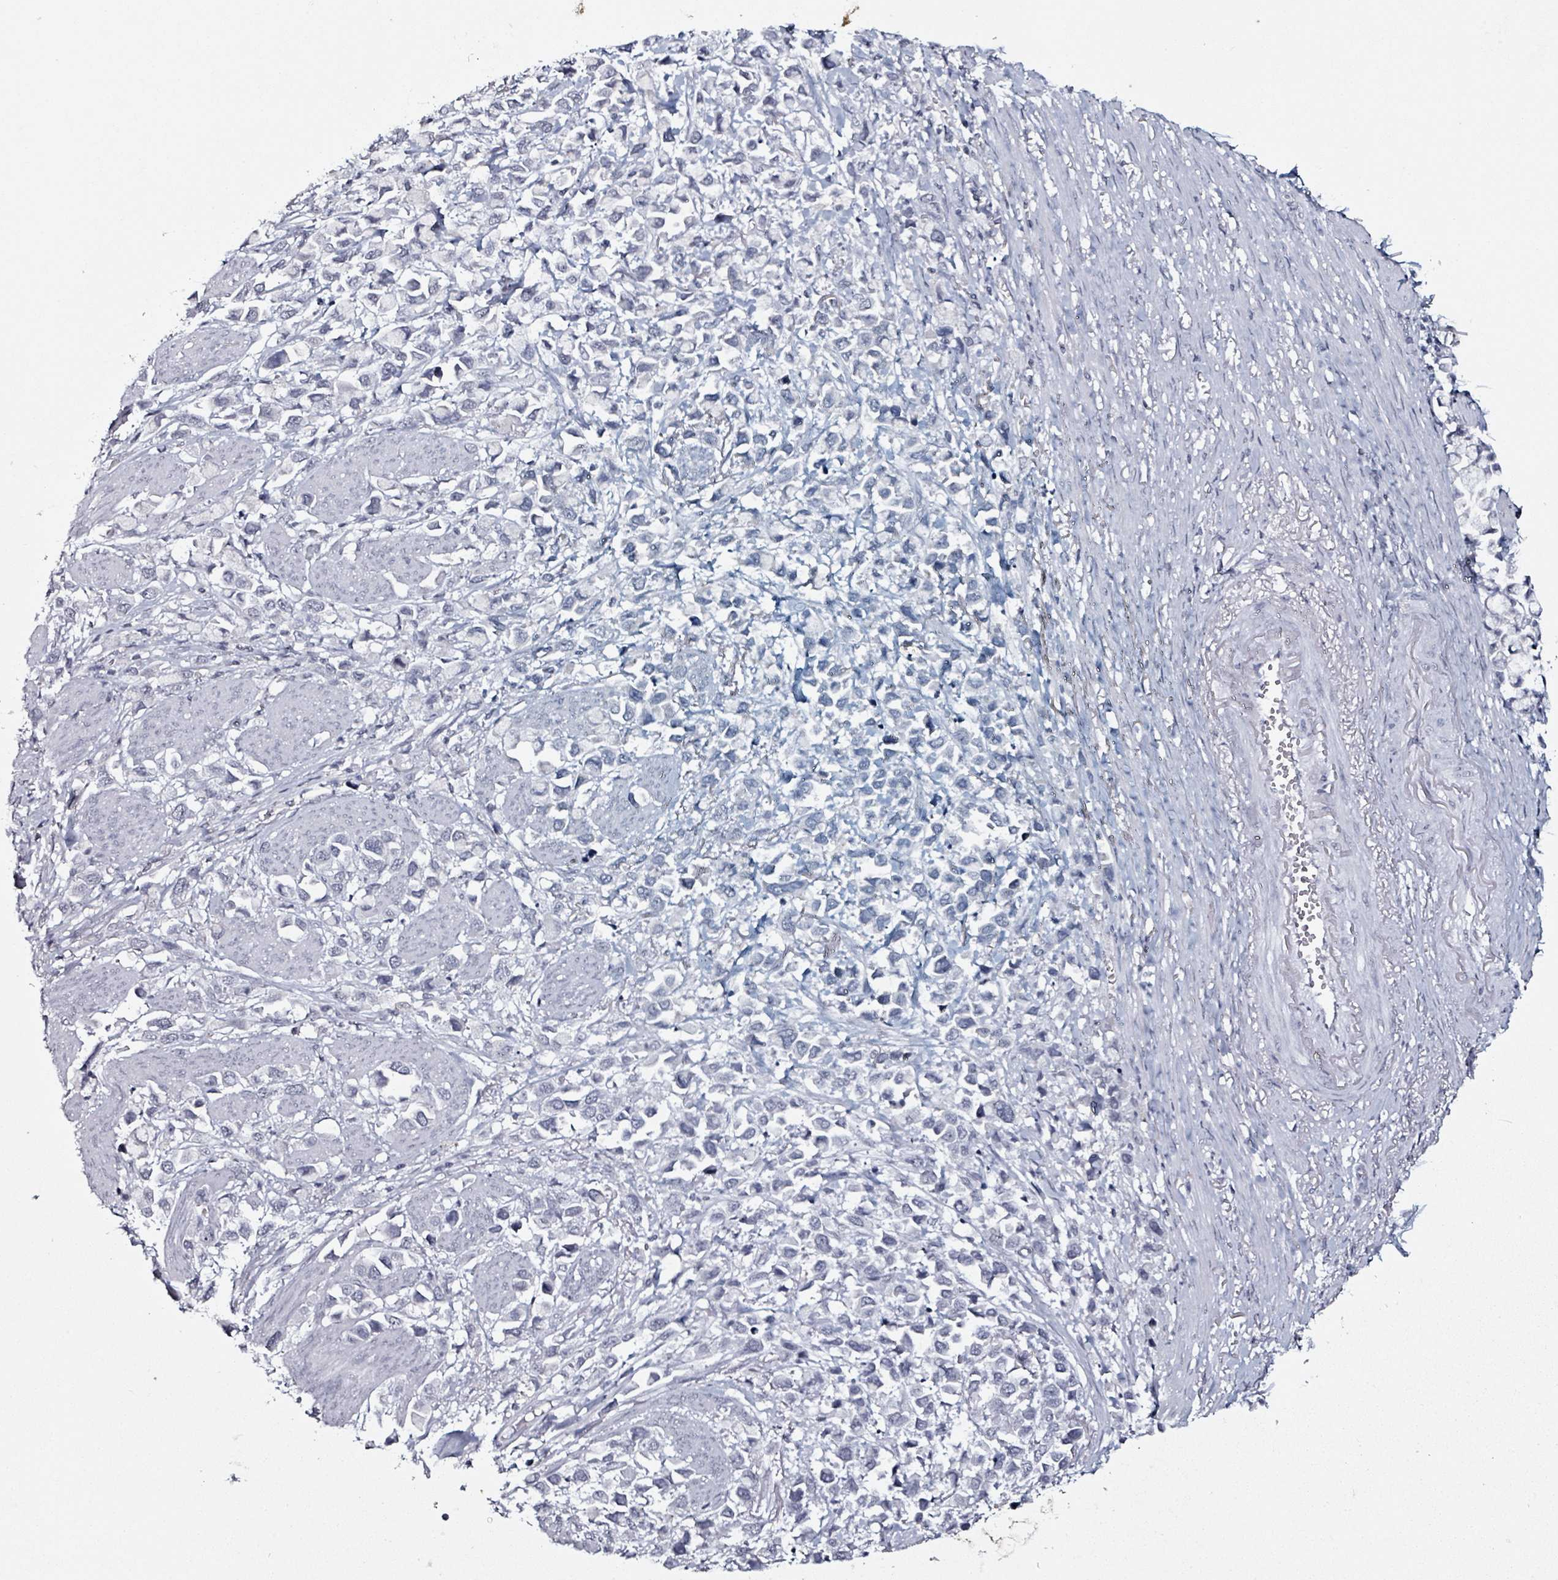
{"staining": {"intensity": "negative", "quantity": "none", "location": "none"}, "tissue": "stomach cancer", "cell_type": "Tumor cells", "image_type": "cancer", "snomed": [{"axis": "morphology", "description": "Adenocarcinoma, NOS"}, {"axis": "topography", "description": "Stomach"}], "caption": "IHC histopathology image of stomach cancer (adenocarcinoma) stained for a protein (brown), which shows no positivity in tumor cells.", "gene": "CA9", "patient": {"sex": "female", "age": 81}}